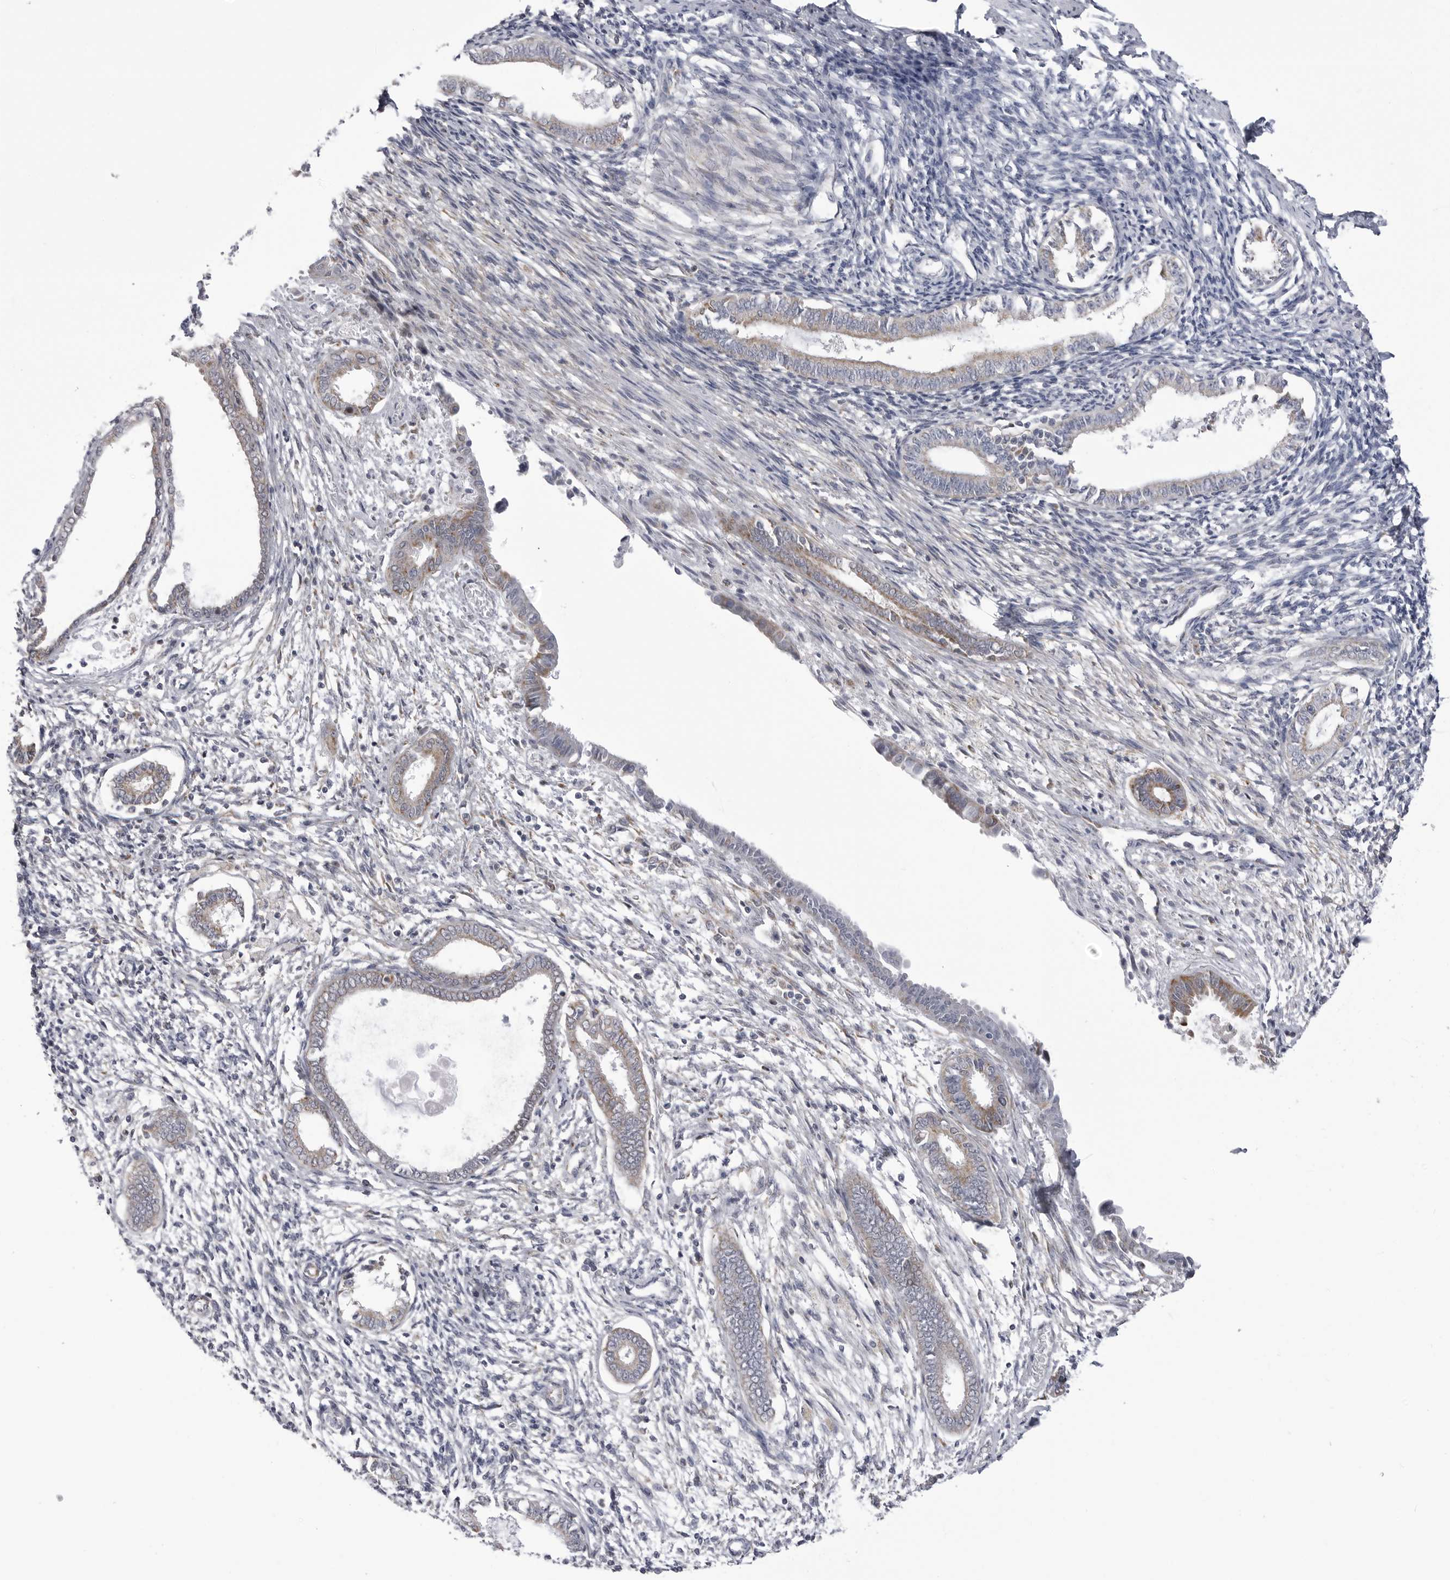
{"staining": {"intensity": "negative", "quantity": "none", "location": "none"}, "tissue": "endometrium", "cell_type": "Cells in endometrial stroma", "image_type": "normal", "snomed": [{"axis": "morphology", "description": "Normal tissue, NOS"}, {"axis": "topography", "description": "Endometrium"}], "caption": "Cells in endometrial stroma show no significant protein staining in normal endometrium. (DAB immunohistochemistry (IHC), high magnification).", "gene": "FH", "patient": {"sex": "female", "age": 56}}